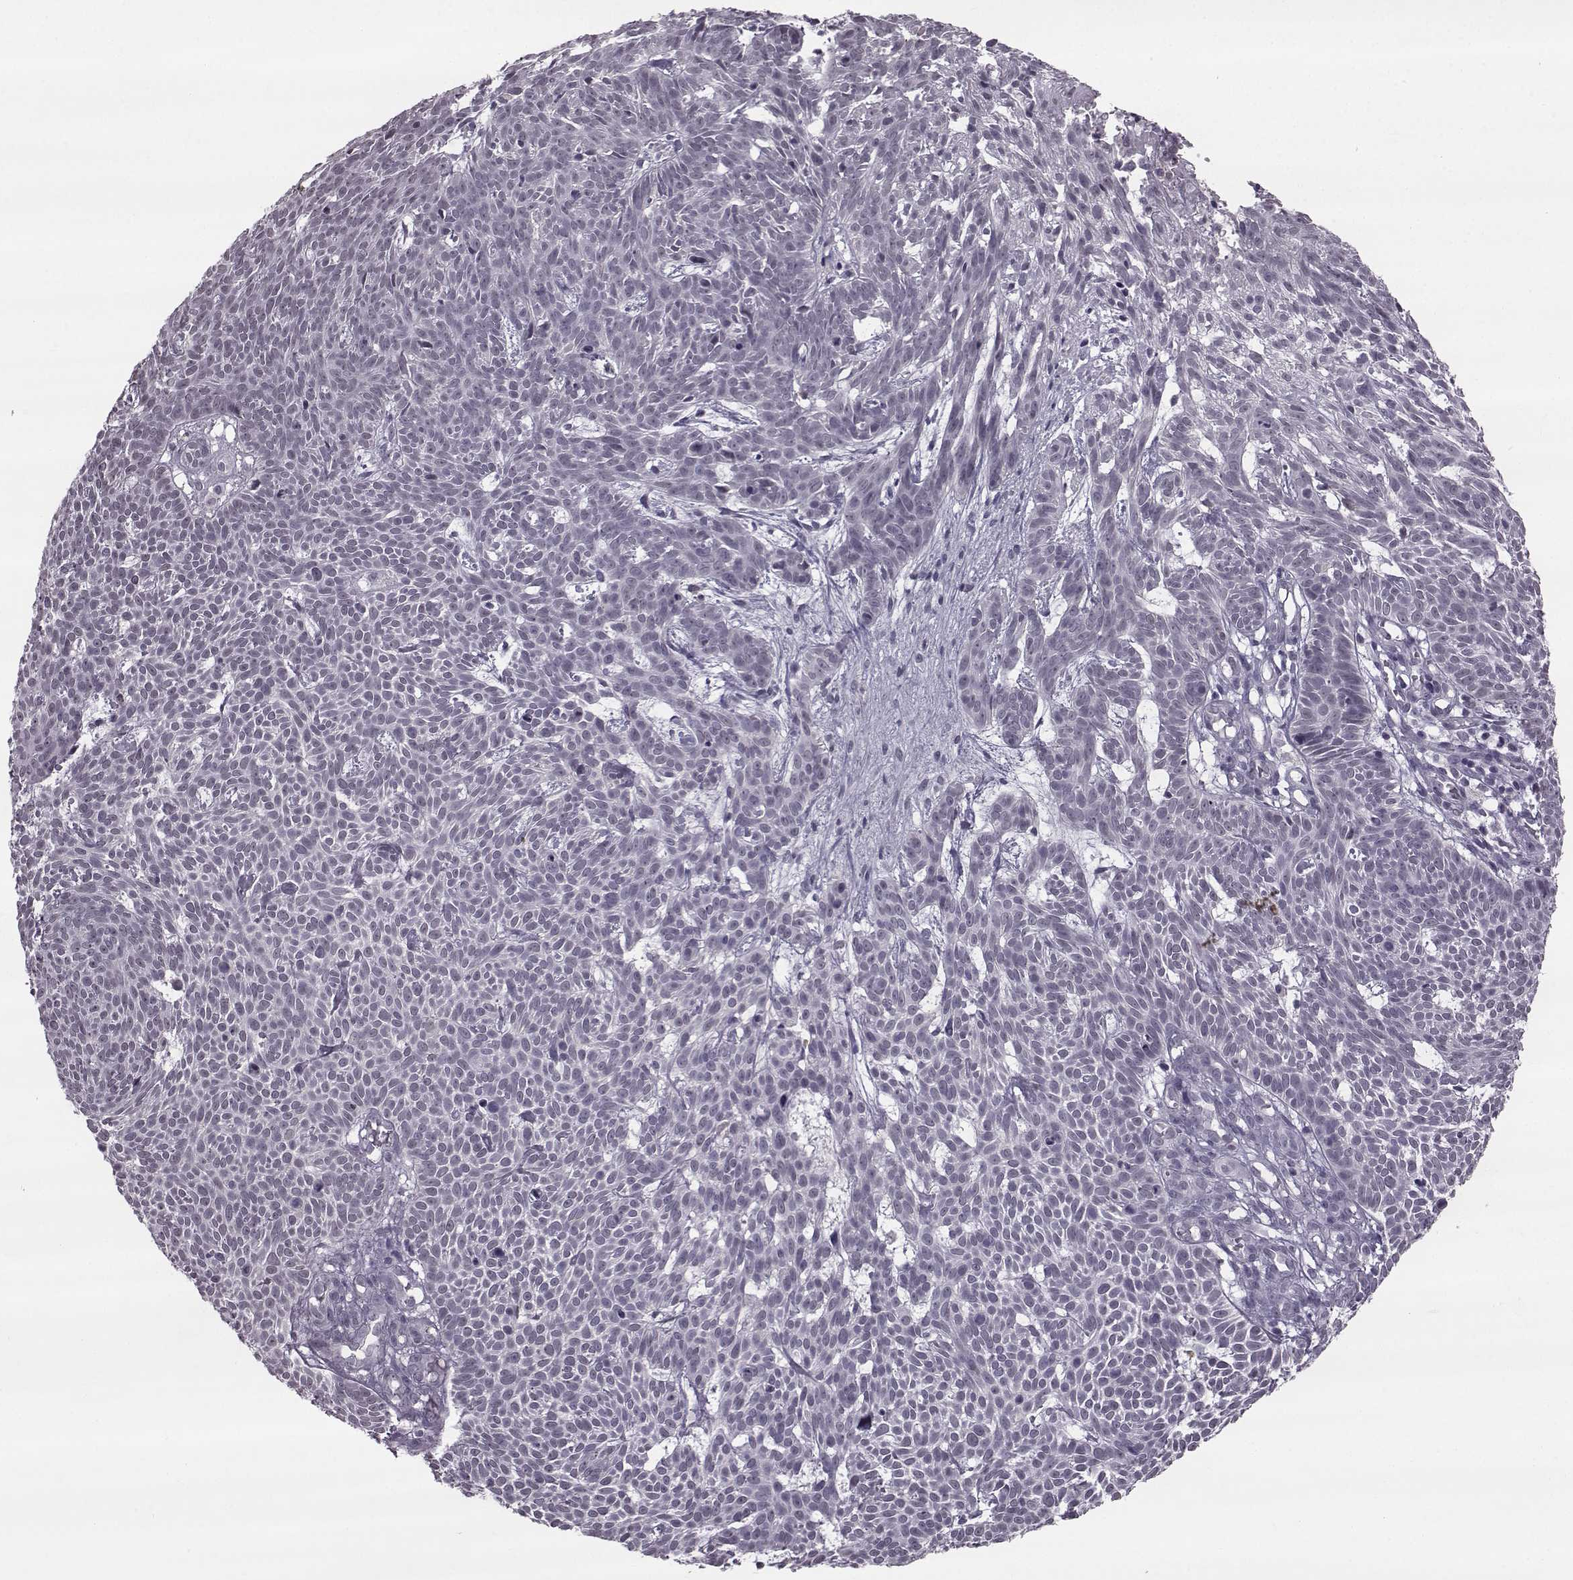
{"staining": {"intensity": "negative", "quantity": "none", "location": "none"}, "tissue": "skin cancer", "cell_type": "Tumor cells", "image_type": "cancer", "snomed": [{"axis": "morphology", "description": "Basal cell carcinoma"}, {"axis": "topography", "description": "Skin"}], "caption": "Immunohistochemistry (IHC) micrograph of basal cell carcinoma (skin) stained for a protein (brown), which displays no staining in tumor cells. (DAB immunohistochemistry, high magnification).", "gene": "SLC28A2", "patient": {"sex": "male", "age": 59}}